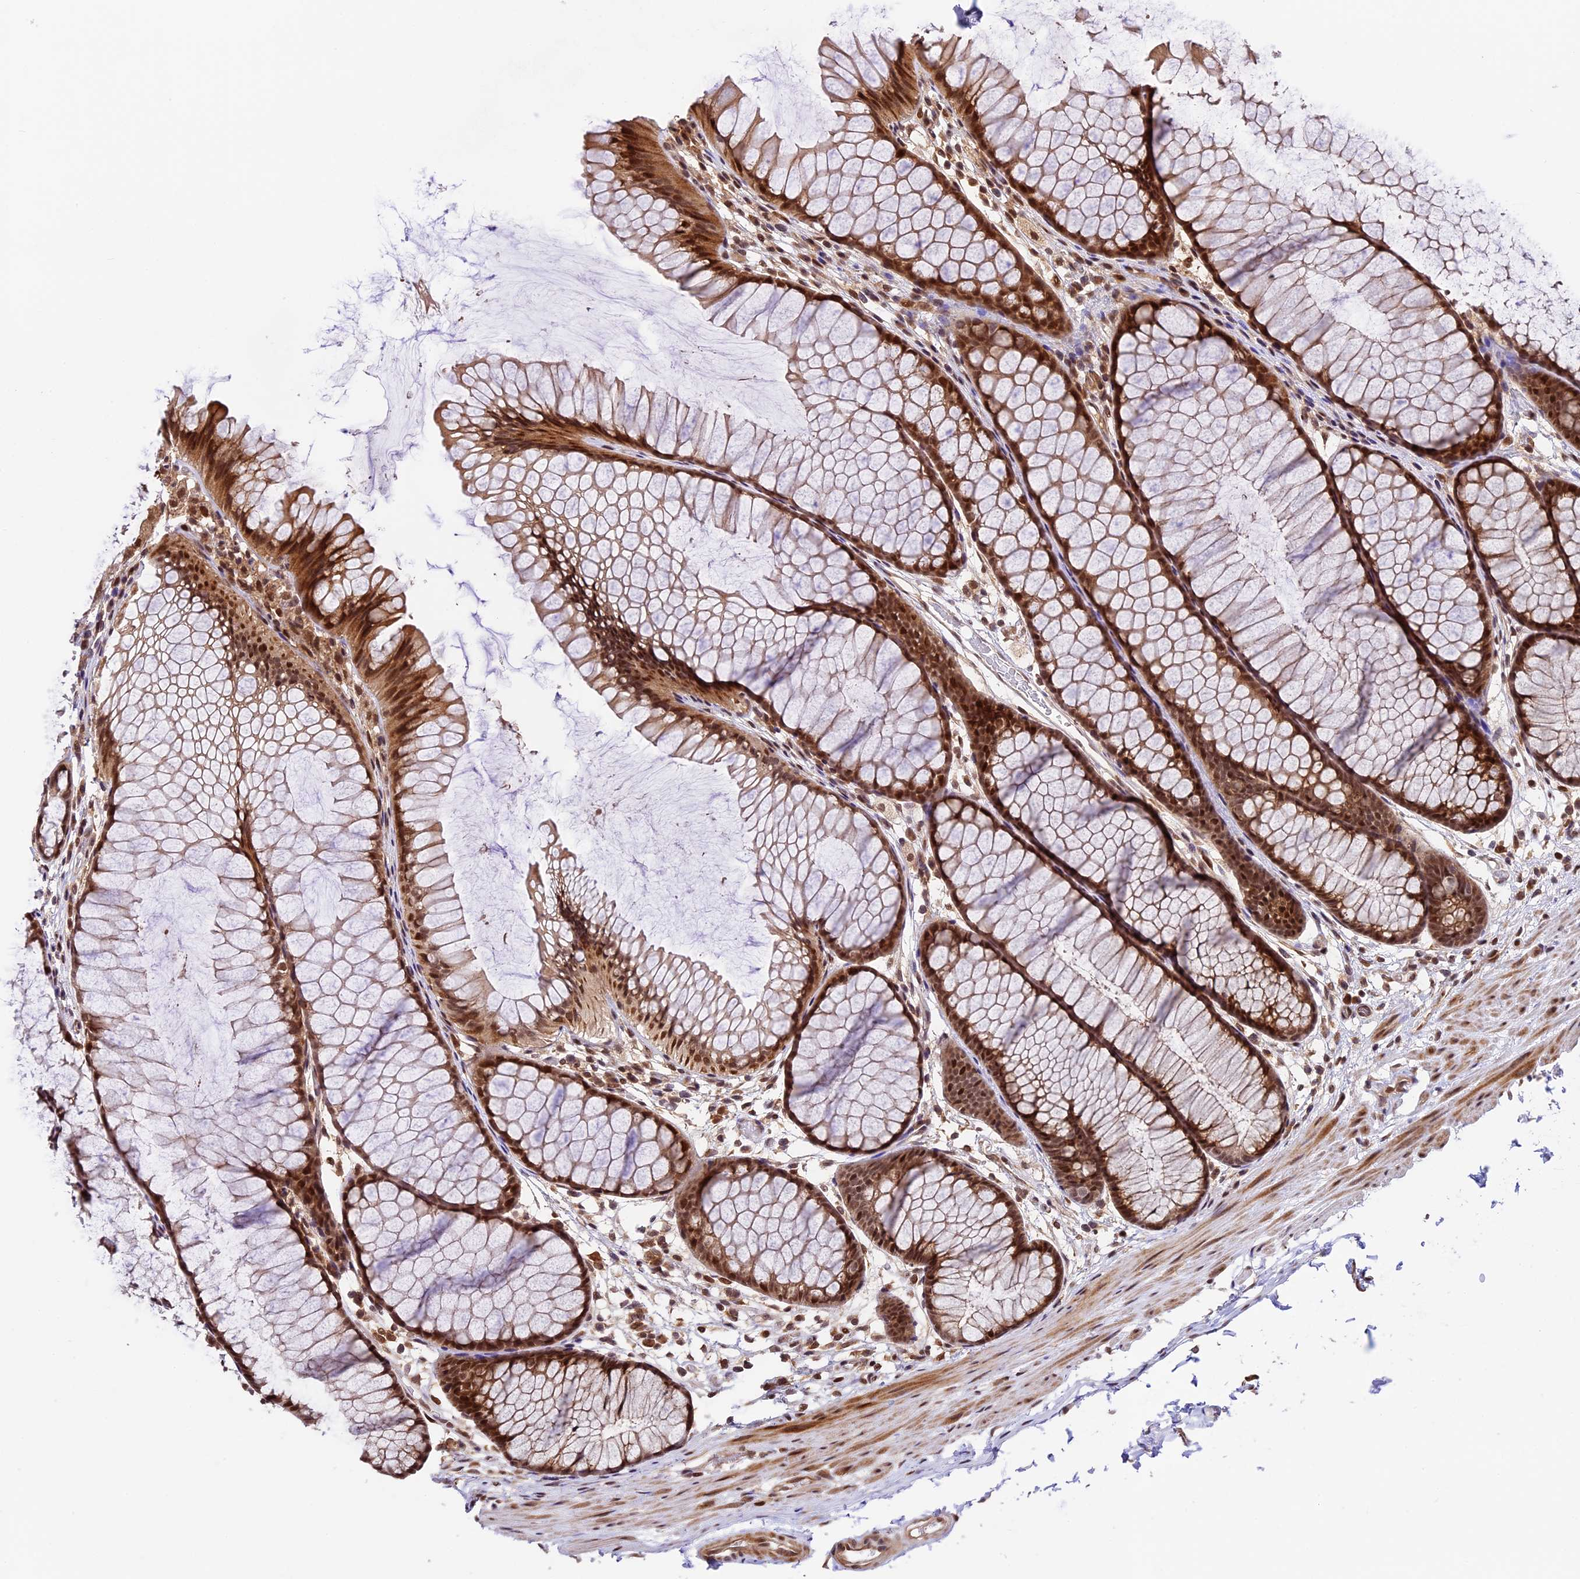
{"staining": {"intensity": "moderate", "quantity": ">75%", "location": "cytoplasmic/membranous,nuclear"}, "tissue": "colon", "cell_type": "Endothelial cells", "image_type": "normal", "snomed": [{"axis": "morphology", "description": "Normal tissue, NOS"}, {"axis": "topography", "description": "Colon"}], "caption": "DAB (3,3'-diaminobenzidine) immunohistochemical staining of unremarkable colon shows moderate cytoplasmic/membranous,nuclear protein positivity in about >75% of endothelial cells. Using DAB (3,3'-diaminobenzidine) (brown) and hematoxylin (blue) stains, captured at high magnification using brightfield microscopy.", "gene": "DHX38", "patient": {"sex": "female", "age": 82}}